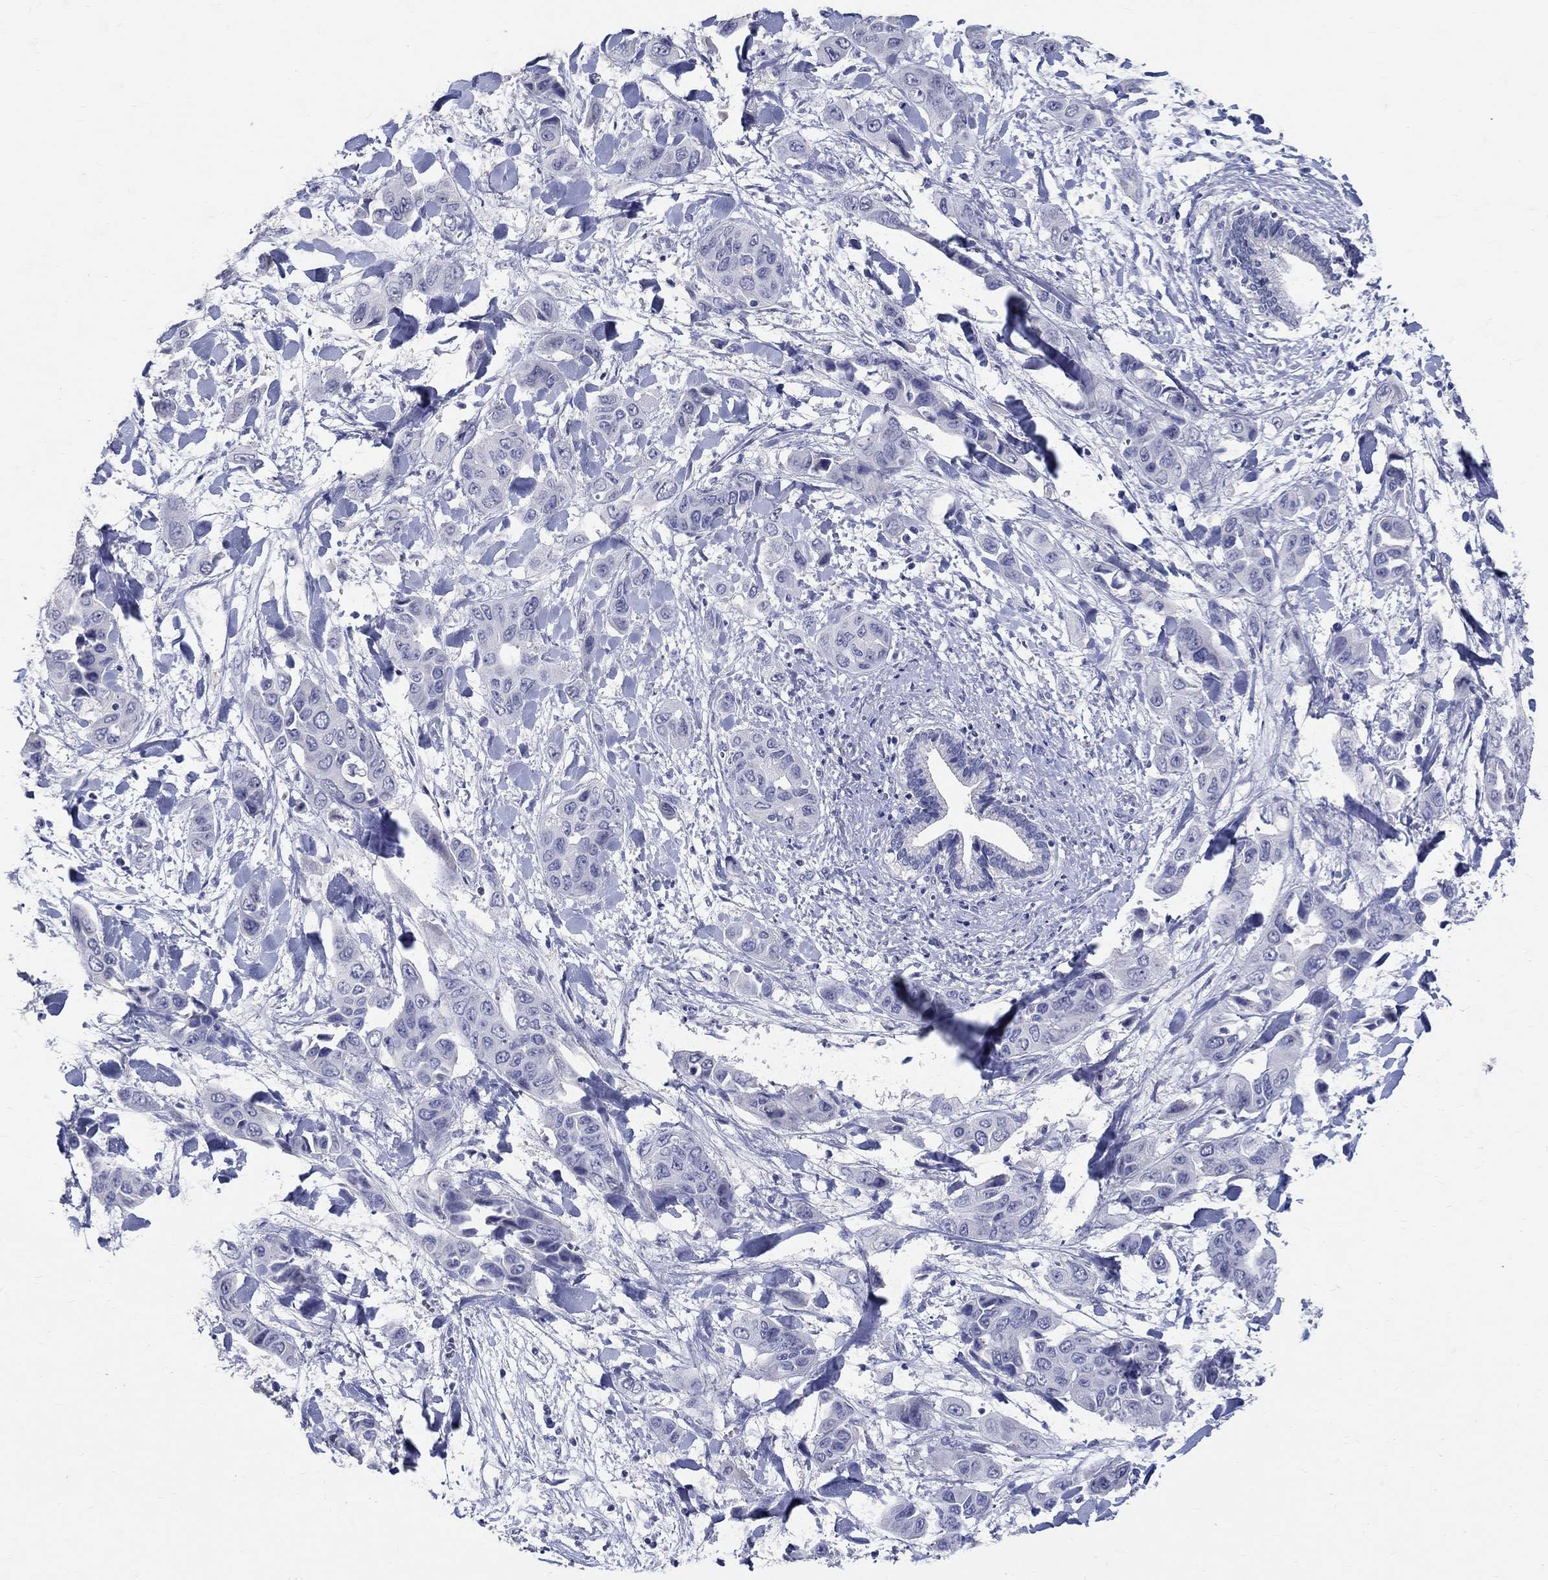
{"staining": {"intensity": "negative", "quantity": "none", "location": "none"}, "tissue": "liver cancer", "cell_type": "Tumor cells", "image_type": "cancer", "snomed": [{"axis": "morphology", "description": "Cholangiocarcinoma"}, {"axis": "topography", "description": "Liver"}], "caption": "Tumor cells are negative for brown protein staining in liver cholangiocarcinoma.", "gene": "SOX2", "patient": {"sex": "female", "age": 52}}